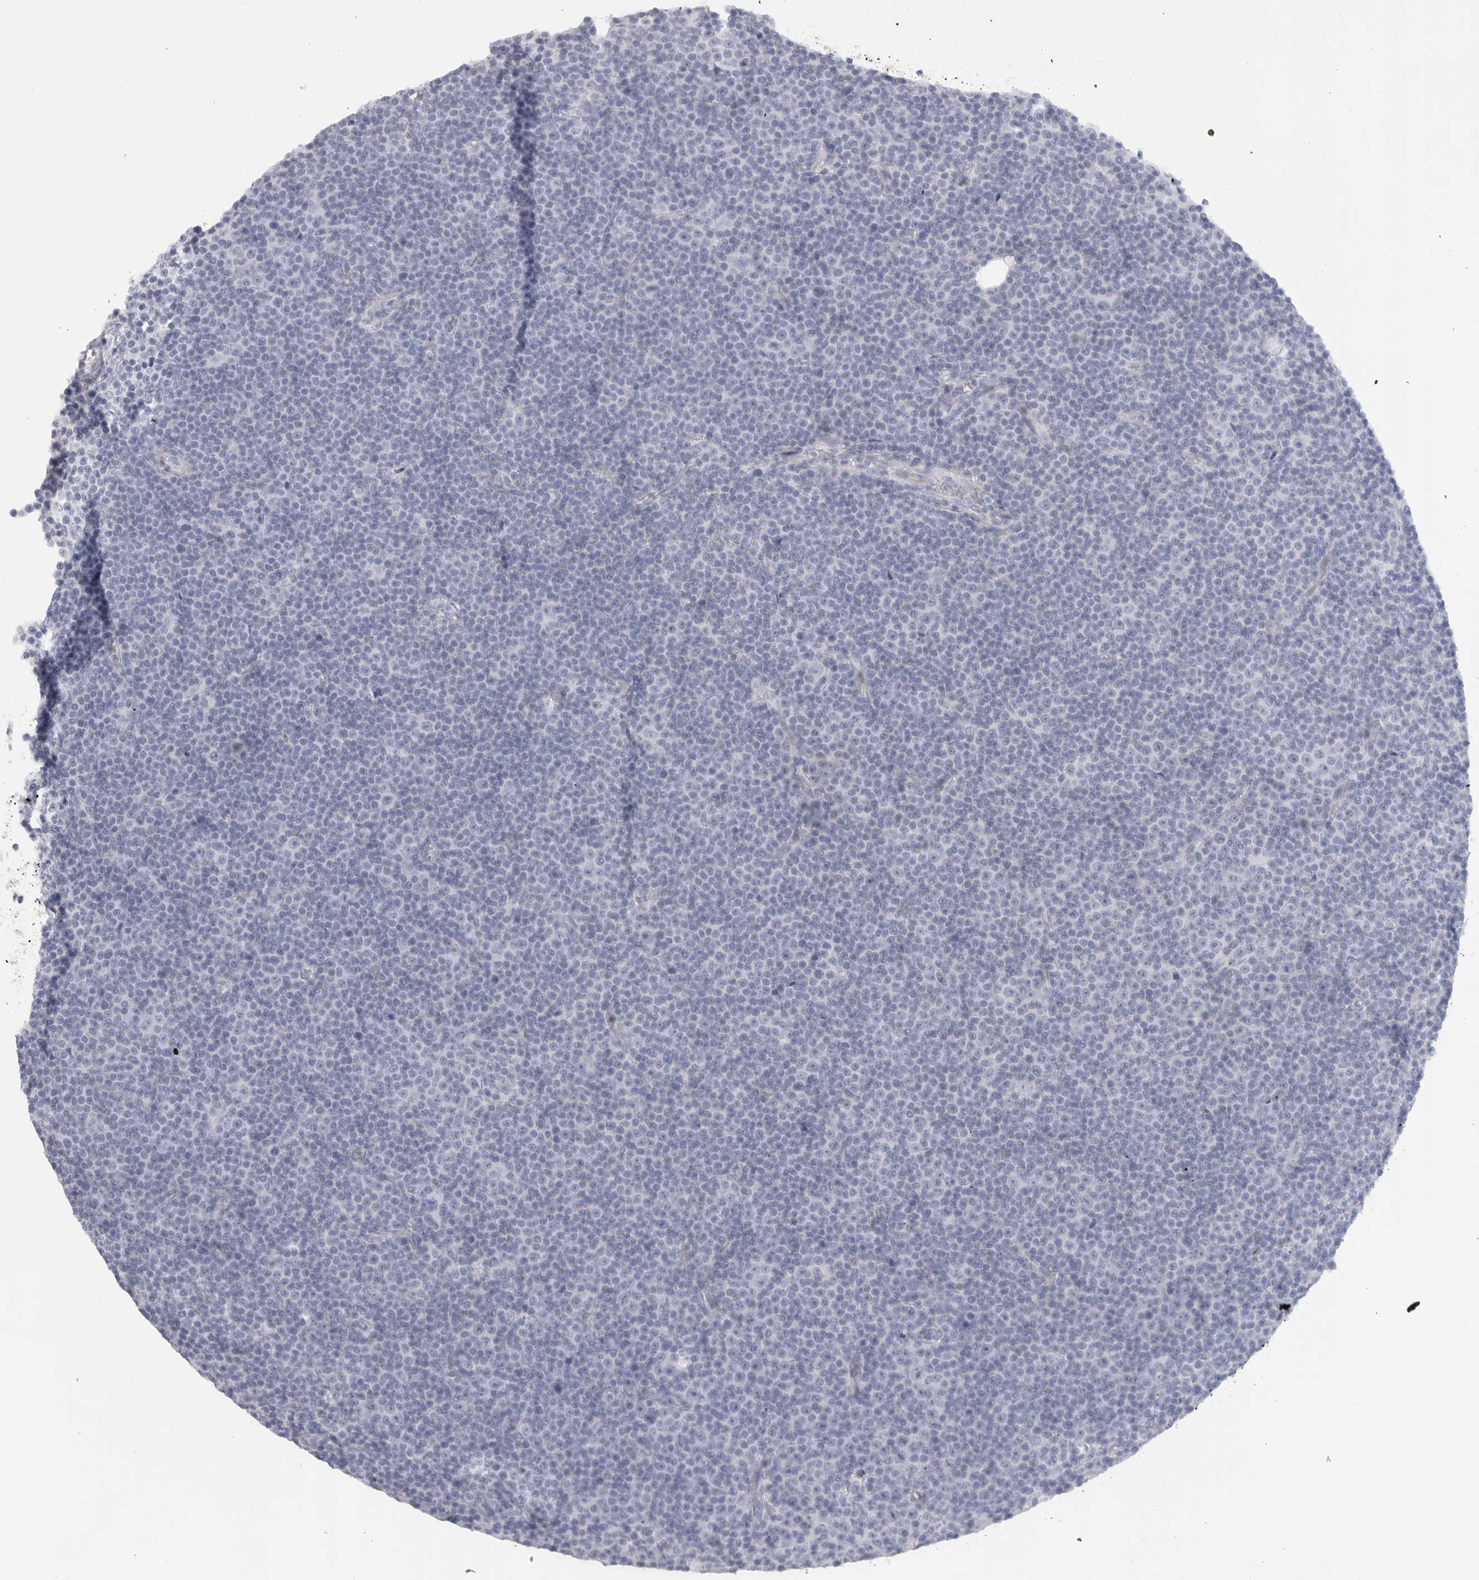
{"staining": {"intensity": "negative", "quantity": "none", "location": "none"}, "tissue": "lymphoma", "cell_type": "Tumor cells", "image_type": "cancer", "snomed": [{"axis": "morphology", "description": "Malignant lymphoma, non-Hodgkin's type, Low grade"}, {"axis": "topography", "description": "Lymph node"}], "caption": "High magnification brightfield microscopy of lymphoma stained with DAB (brown) and counterstained with hematoxylin (blue): tumor cells show no significant expression.", "gene": "TNR", "patient": {"sex": "female", "age": 67}}